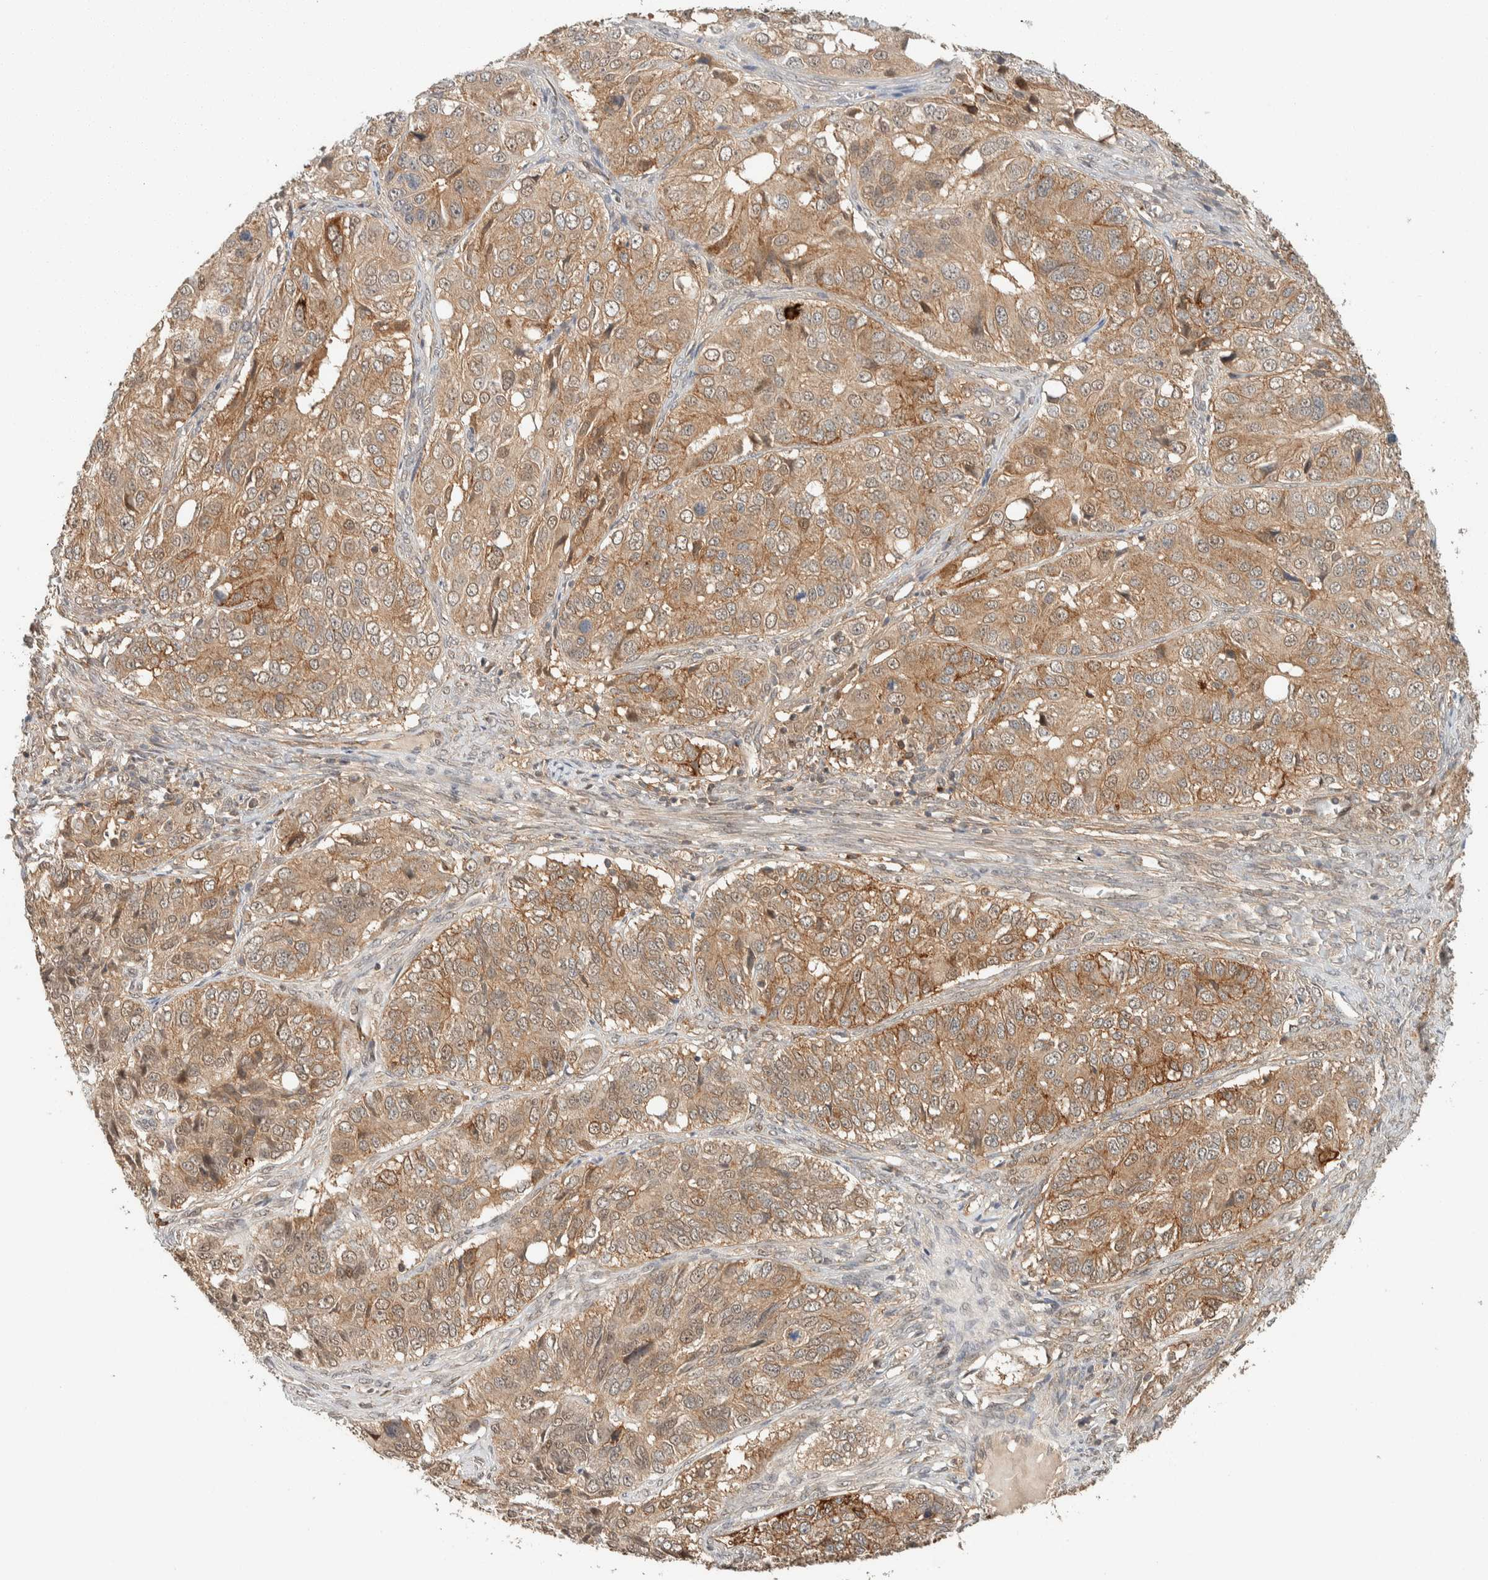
{"staining": {"intensity": "moderate", "quantity": ">75%", "location": "cytoplasmic/membranous,nuclear"}, "tissue": "ovarian cancer", "cell_type": "Tumor cells", "image_type": "cancer", "snomed": [{"axis": "morphology", "description": "Carcinoma, endometroid"}, {"axis": "topography", "description": "Ovary"}], "caption": "Endometroid carcinoma (ovarian) tissue exhibits moderate cytoplasmic/membranous and nuclear positivity in about >75% of tumor cells", "gene": "ZNF567", "patient": {"sex": "female", "age": 51}}